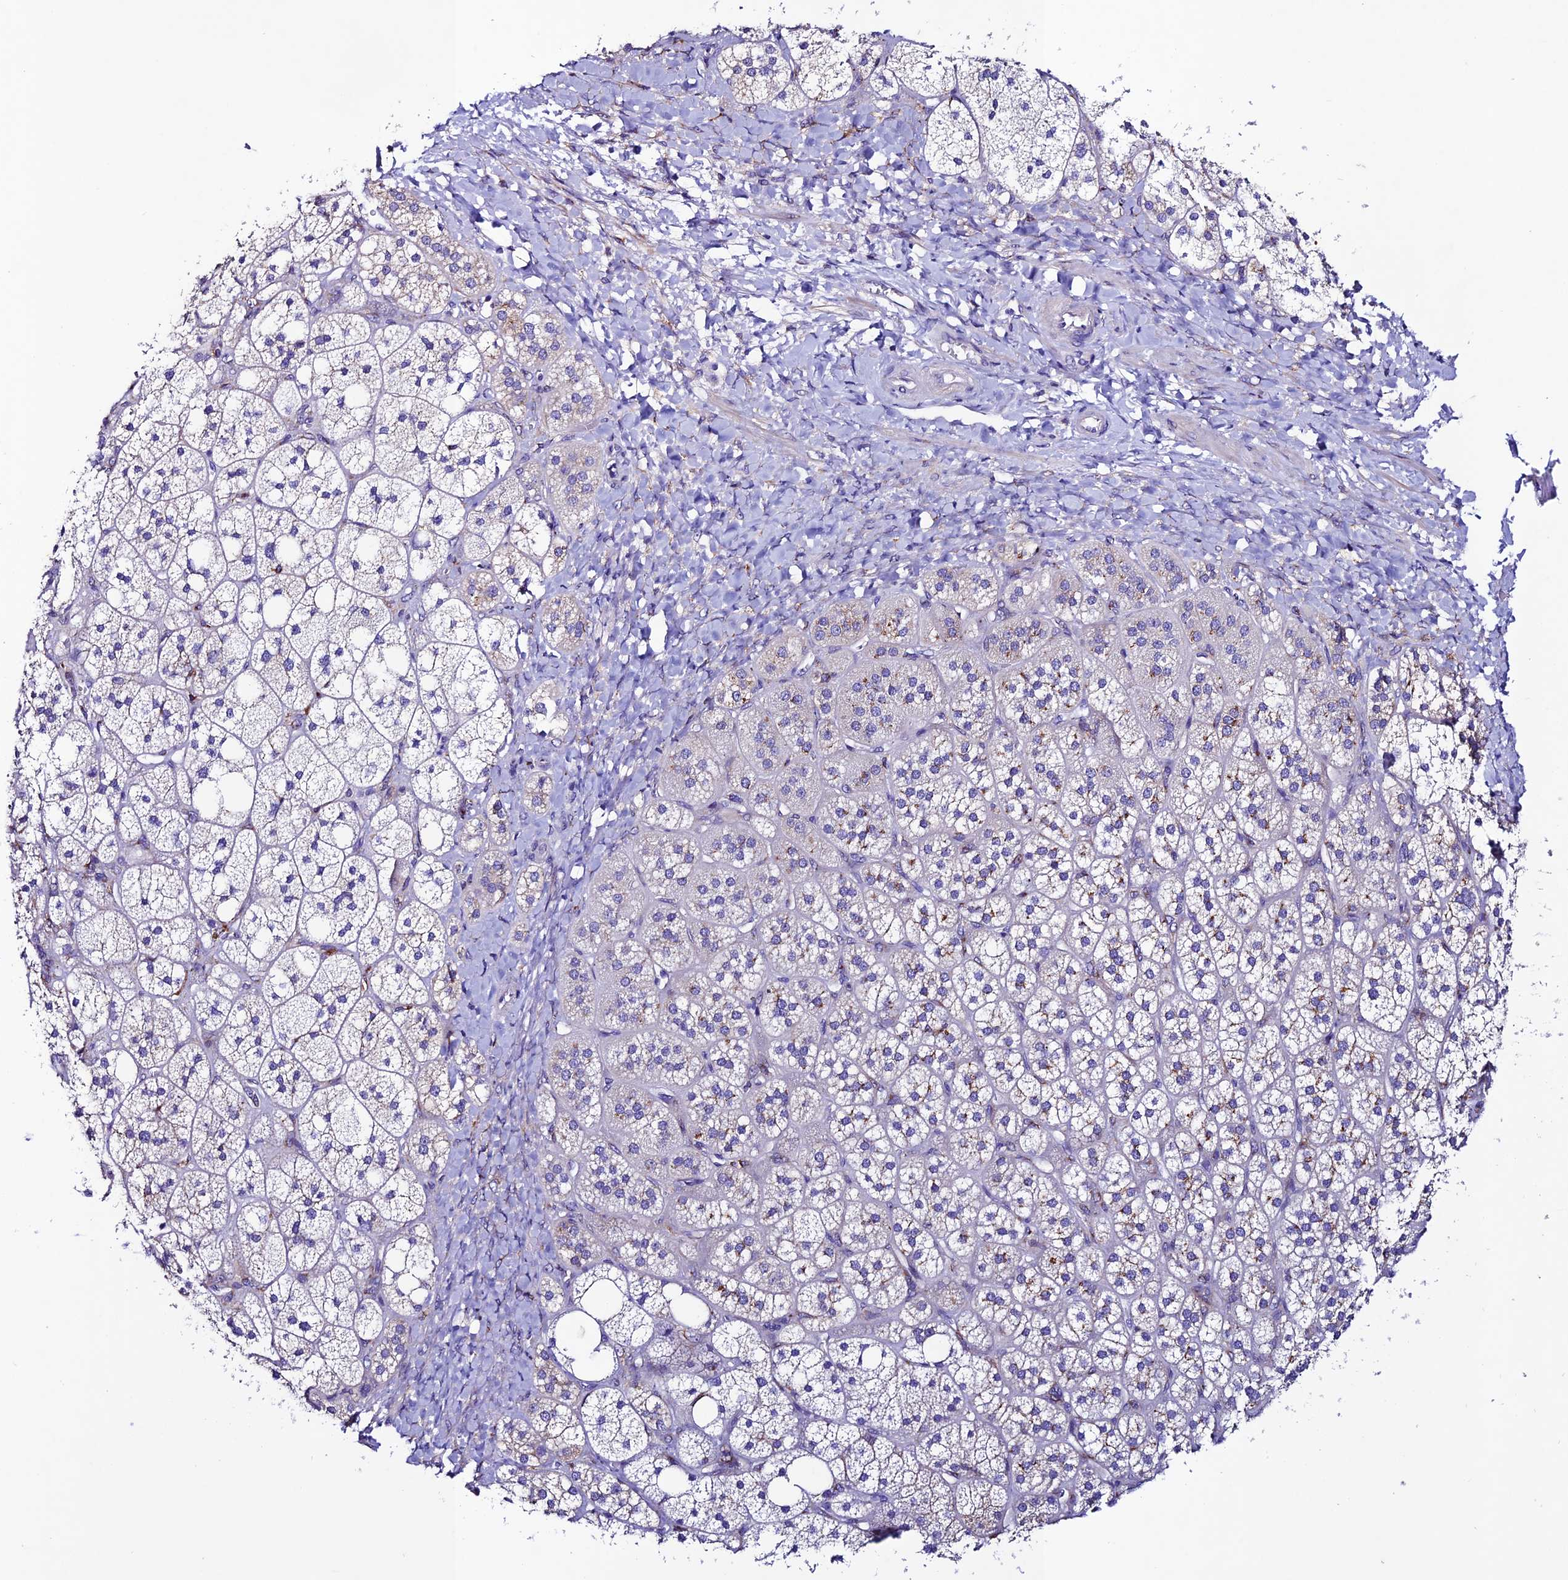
{"staining": {"intensity": "moderate", "quantity": "25%-75%", "location": "cytoplasmic/membranous"}, "tissue": "adrenal gland", "cell_type": "Glandular cells", "image_type": "normal", "snomed": [{"axis": "morphology", "description": "Normal tissue, NOS"}, {"axis": "topography", "description": "Adrenal gland"}], "caption": "Protein expression by immunohistochemistry (IHC) reveals moderate cytoplasmic/membranous positivity in about 25%-75% of glandular cells in normal adrenal gland.", "gene": "OR51Q1", "patient": {"sex": "male", "age": 61}}